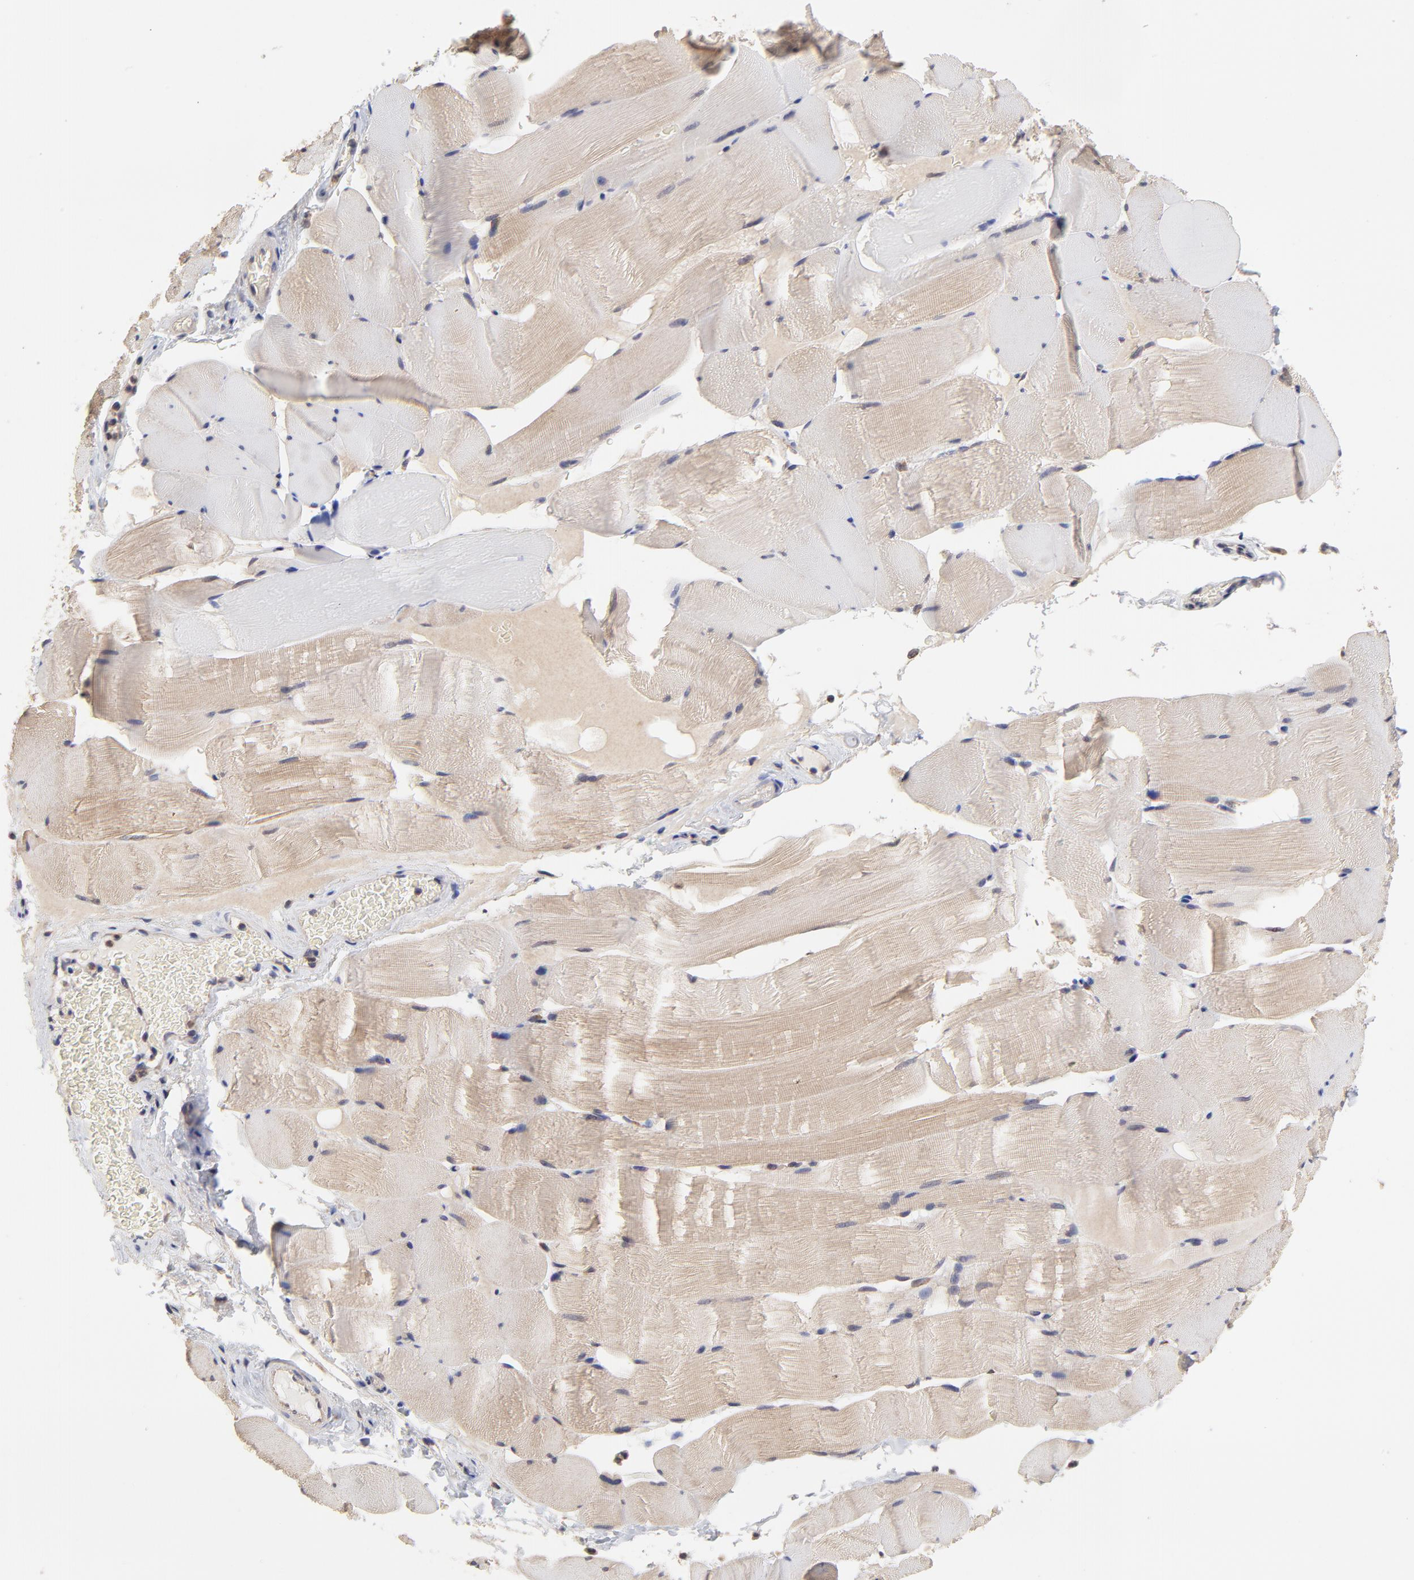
{"staining": {"intensity": "weak", "quantity": "25%-75%", "location": "cytoplasmic/membranous"}, "tissue": "skeletal muscle", "cell_type": "Myocytes", "image_type": "normal", "snomed": [{"axis": "morphology", "description": "Normal tissue, NOS"}, {"axis": "topography", "description": "Skeletal muscle"}], "caption": "A micrograph showing weak cytoplasmic/membranous positivity in about 25%-75% of myocytes in unremarkable skeletal muscle, as visualized by brown immunohistochemical staining.", "gene": "PCMT1", "patient": {"sex": "male", "age": 62}}